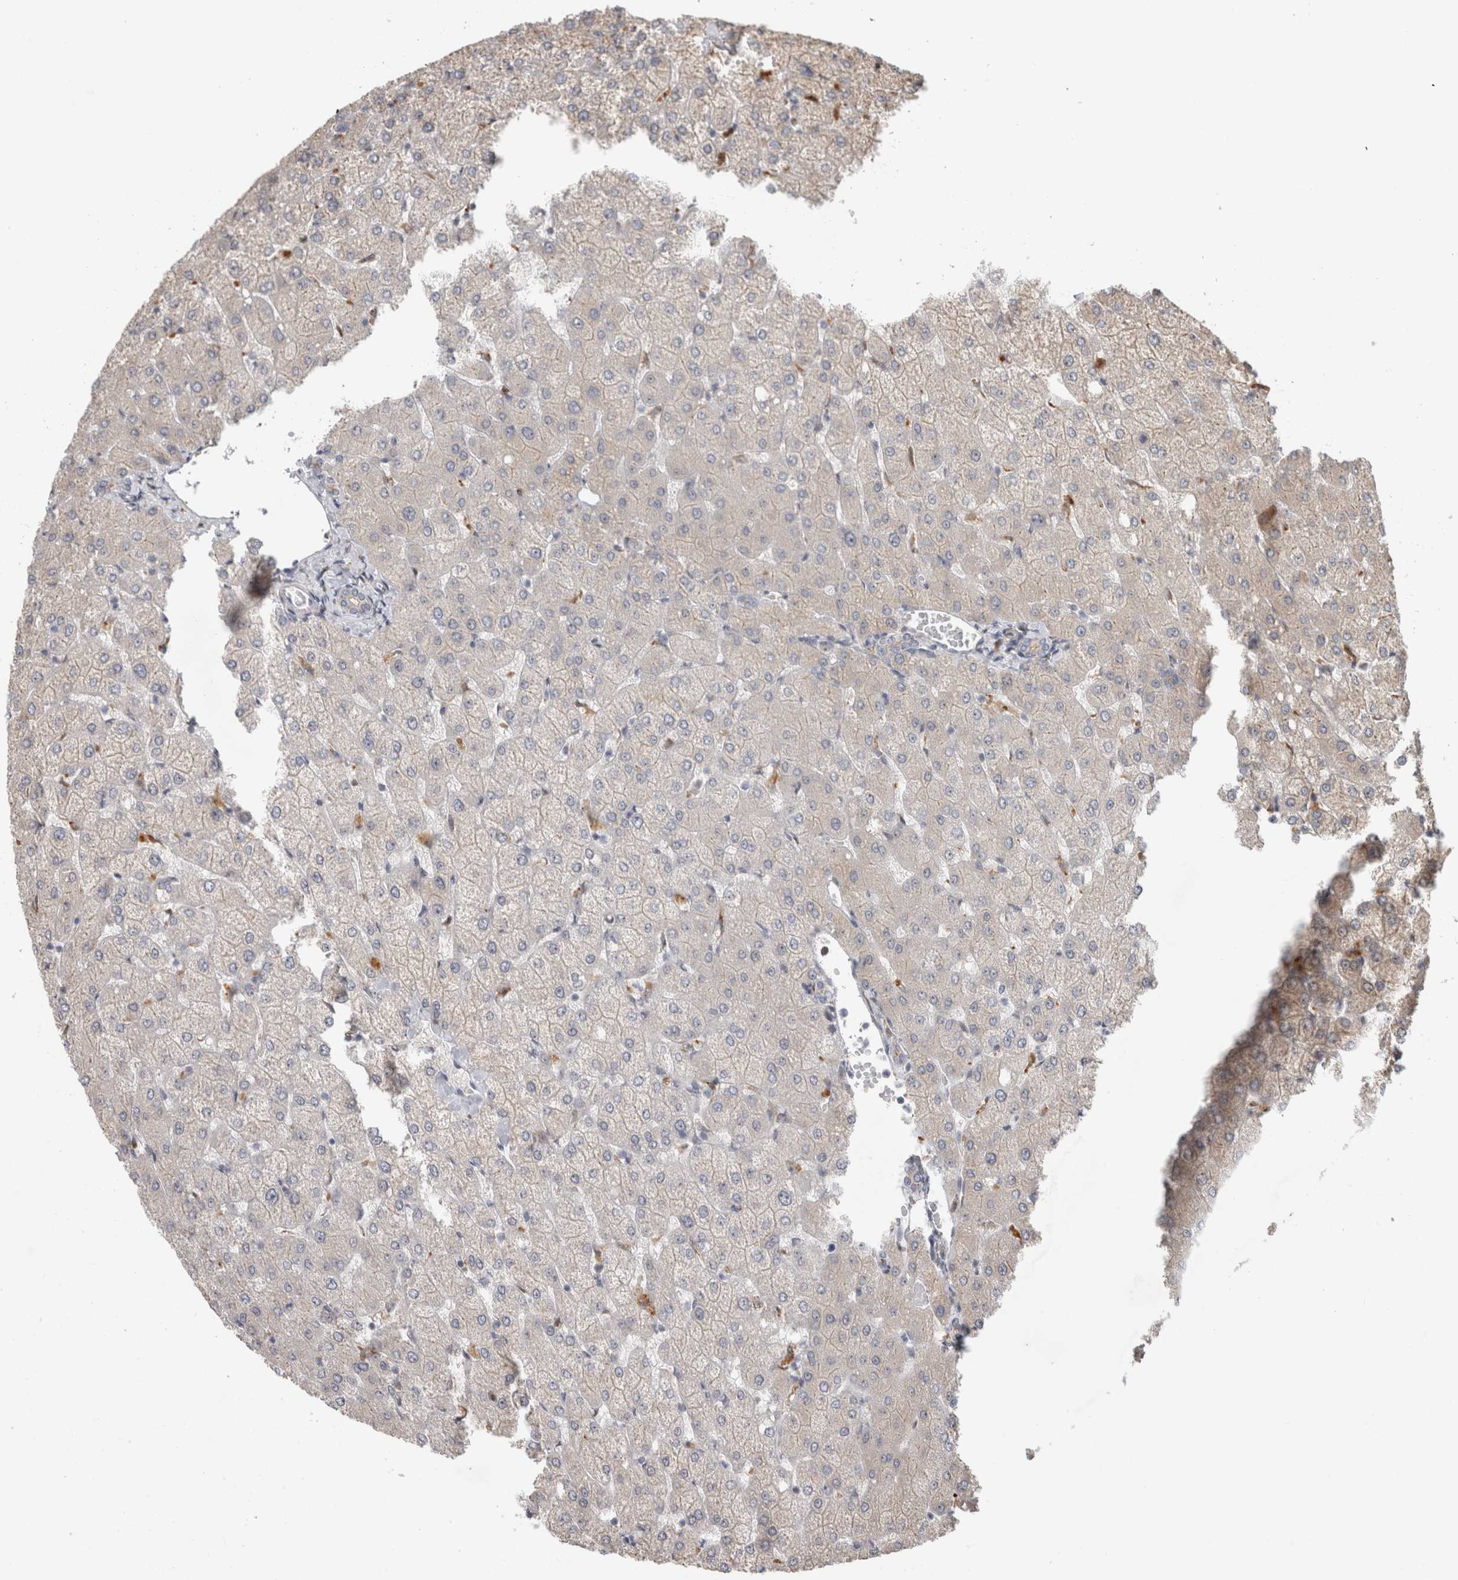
{"staining": {"intensity": "negative", "quantity": "none", "location": "none"}, "tissue": "liver", "cell_type": "Cholangiocytes", "image_type": "normal", "snomed": [{"axis": "morphology", "description": "Normal tissue, NOS"}, {"axis": "topography", "description": "Liver"}], "caption": "Histopathology image shows no protein staining in cholangiocytes of benign liver.", "gene": "NAB2", "patient": {"sex": "female", "age": 54}}